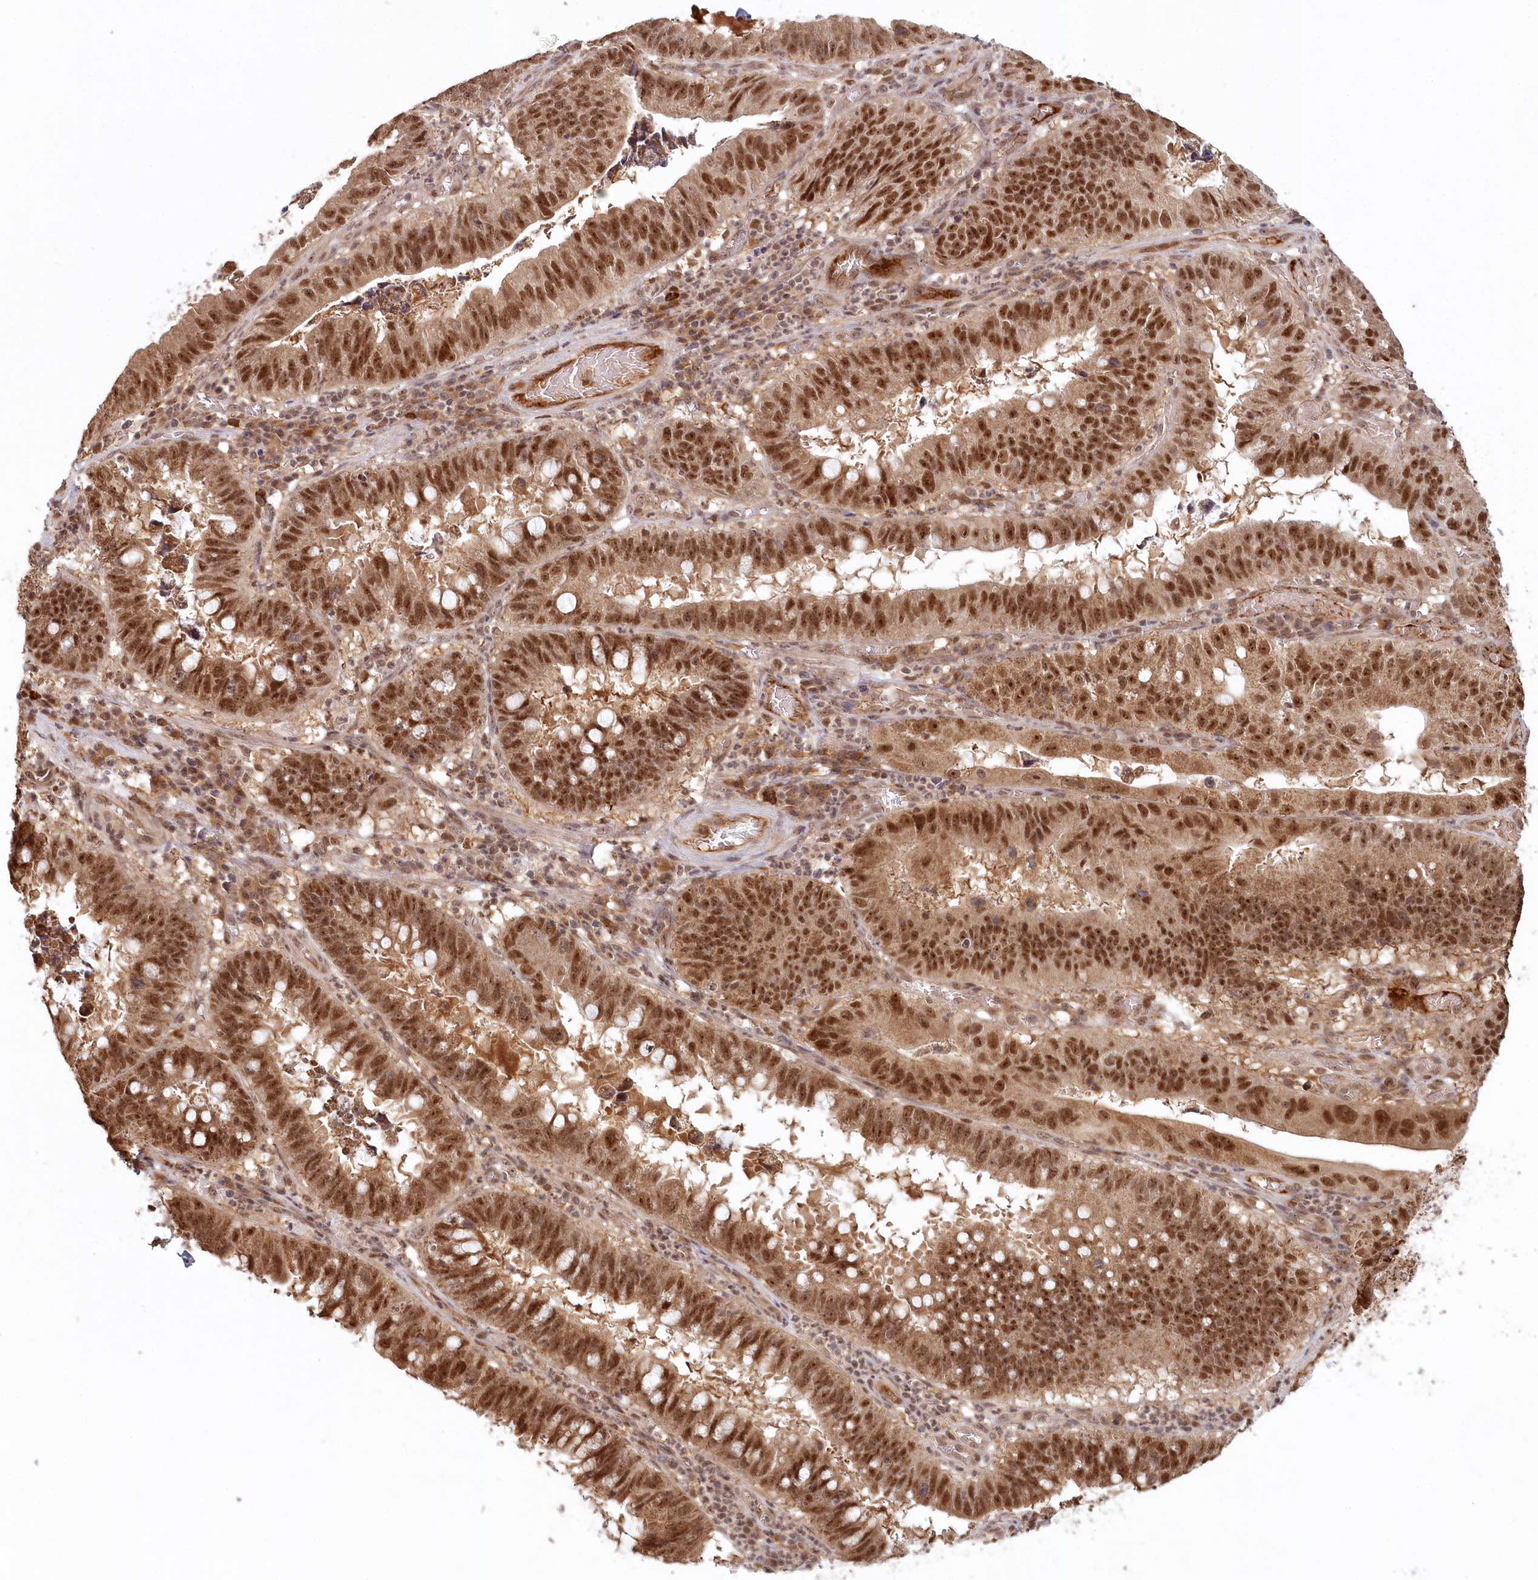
{"staining": {"intensity": "strong", "quantity": ">75%", "location": "cytoplasmic/membranous,nuclear"}, "tissue": "stomach cancer", "cell_type": "Tumor cells", "image_type": "cancer", "snomed": [{"axis": "morphology", "description": "Adenocarcinoma, NOS"}, {"axis": "topography", "description": "Stomach"}], "caption": "Protein expression analysis of human stomach cancer reveals strong cytoplasmic/membranous and nuclear positivity in about >75% of tumor cells. Using DAB (brown) and hematoxylin (blue) stains, captured at high magnification using brightfield microscopy.", "gene": "WAPL", "patient": {"sex": "male", "age": 59}}